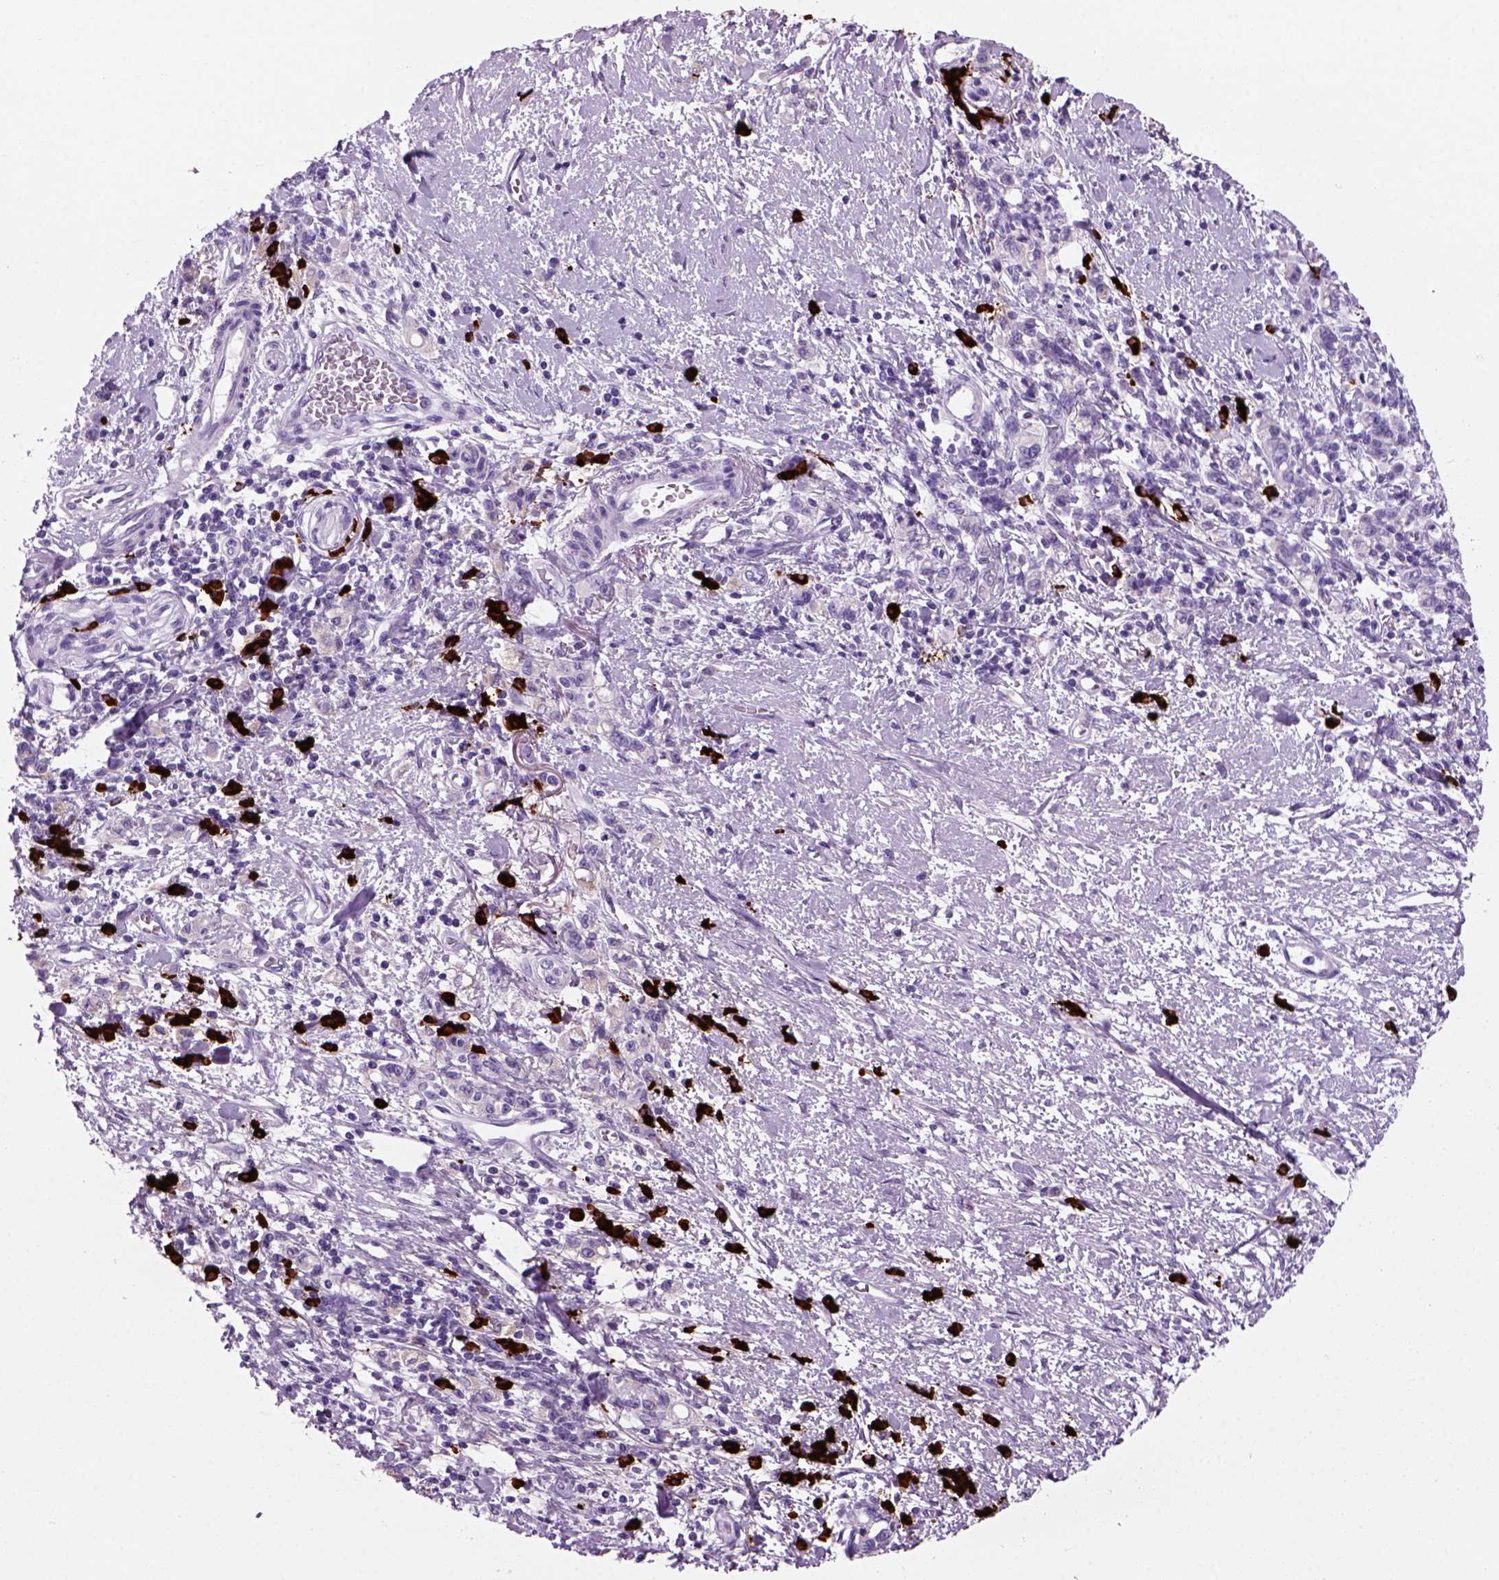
{"staining": {"intensity": "negative", "quantity": "none", "location": "none"}, "tissue": "stomach cancer", "cell_type": "Tumor cells", "image_type": "cancer", "snomed": [{"axis": "morphology", "description": "Adenocarcinoma, NOS"}, {"axis": "topography", "description": "Stomach"}], "caption": "DAB (3,3'-diaminobenzidine) immunohistochemical staining of human stomach cancer reveals no significant staining in tumor cells.", "gene": "MZB1", "patient": {"sex": "male", "age": 77}}